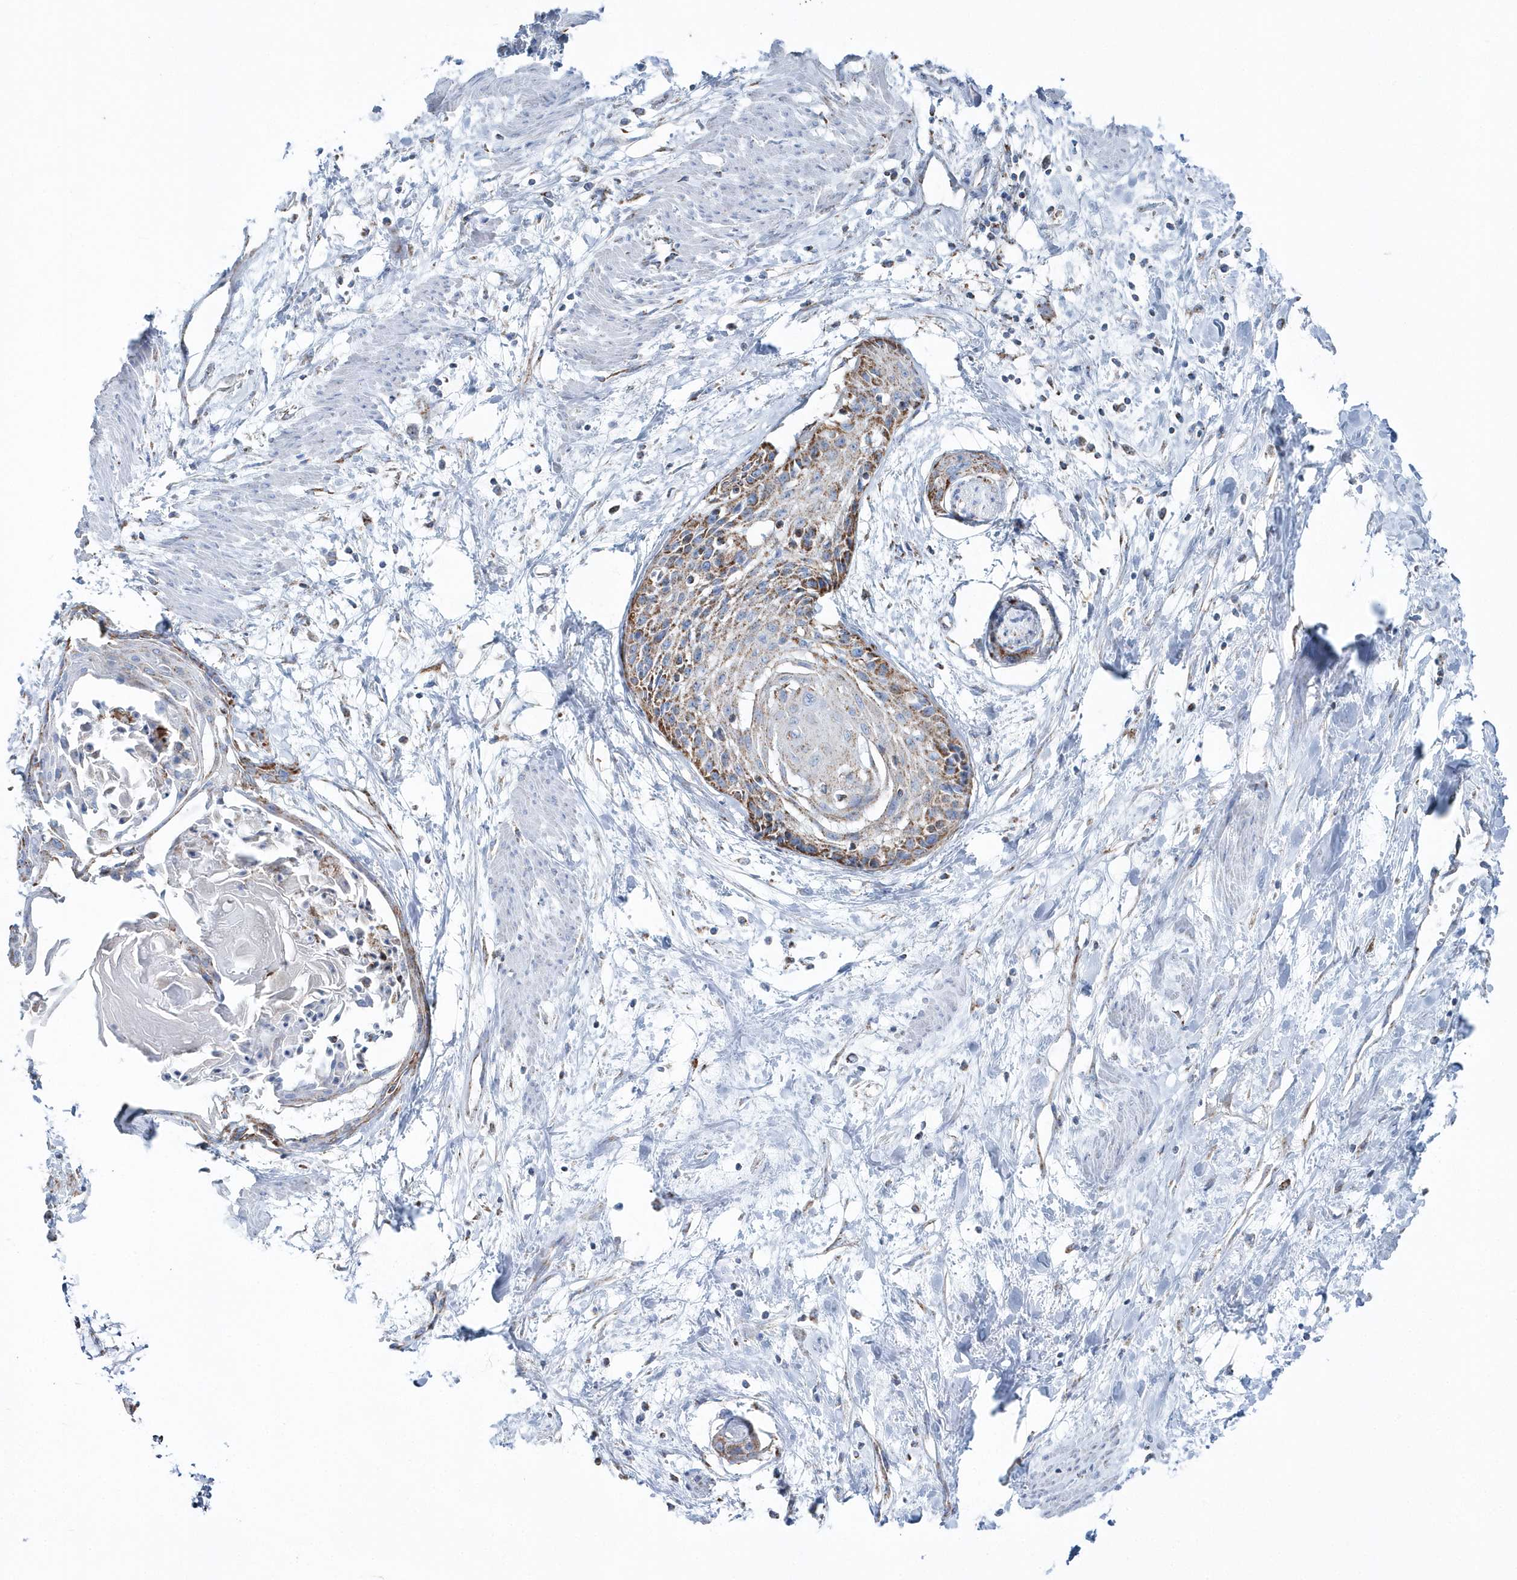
{"staining": {"intensity": "moderate", "quantity": ">75%", "location": "cytoplasmic/membranous"}, "tissue": "cervical cancer", "cell_type": "Tumor cells", "image_type": "cancer", "snomed": [{"axis": "morphology", "description": "Squamous cell carcinoma, NOS"}, {"axis": "topography", "description": "Cervix"}], "caption": "This is a histology image of IHC staining of squamous cell carcinoma (cervical), which shows moderate staining in the cytoplasmic/membranous of tumor cells.", "gene": "TMCO6", "patient": {"sex": "female", "age": 57}}